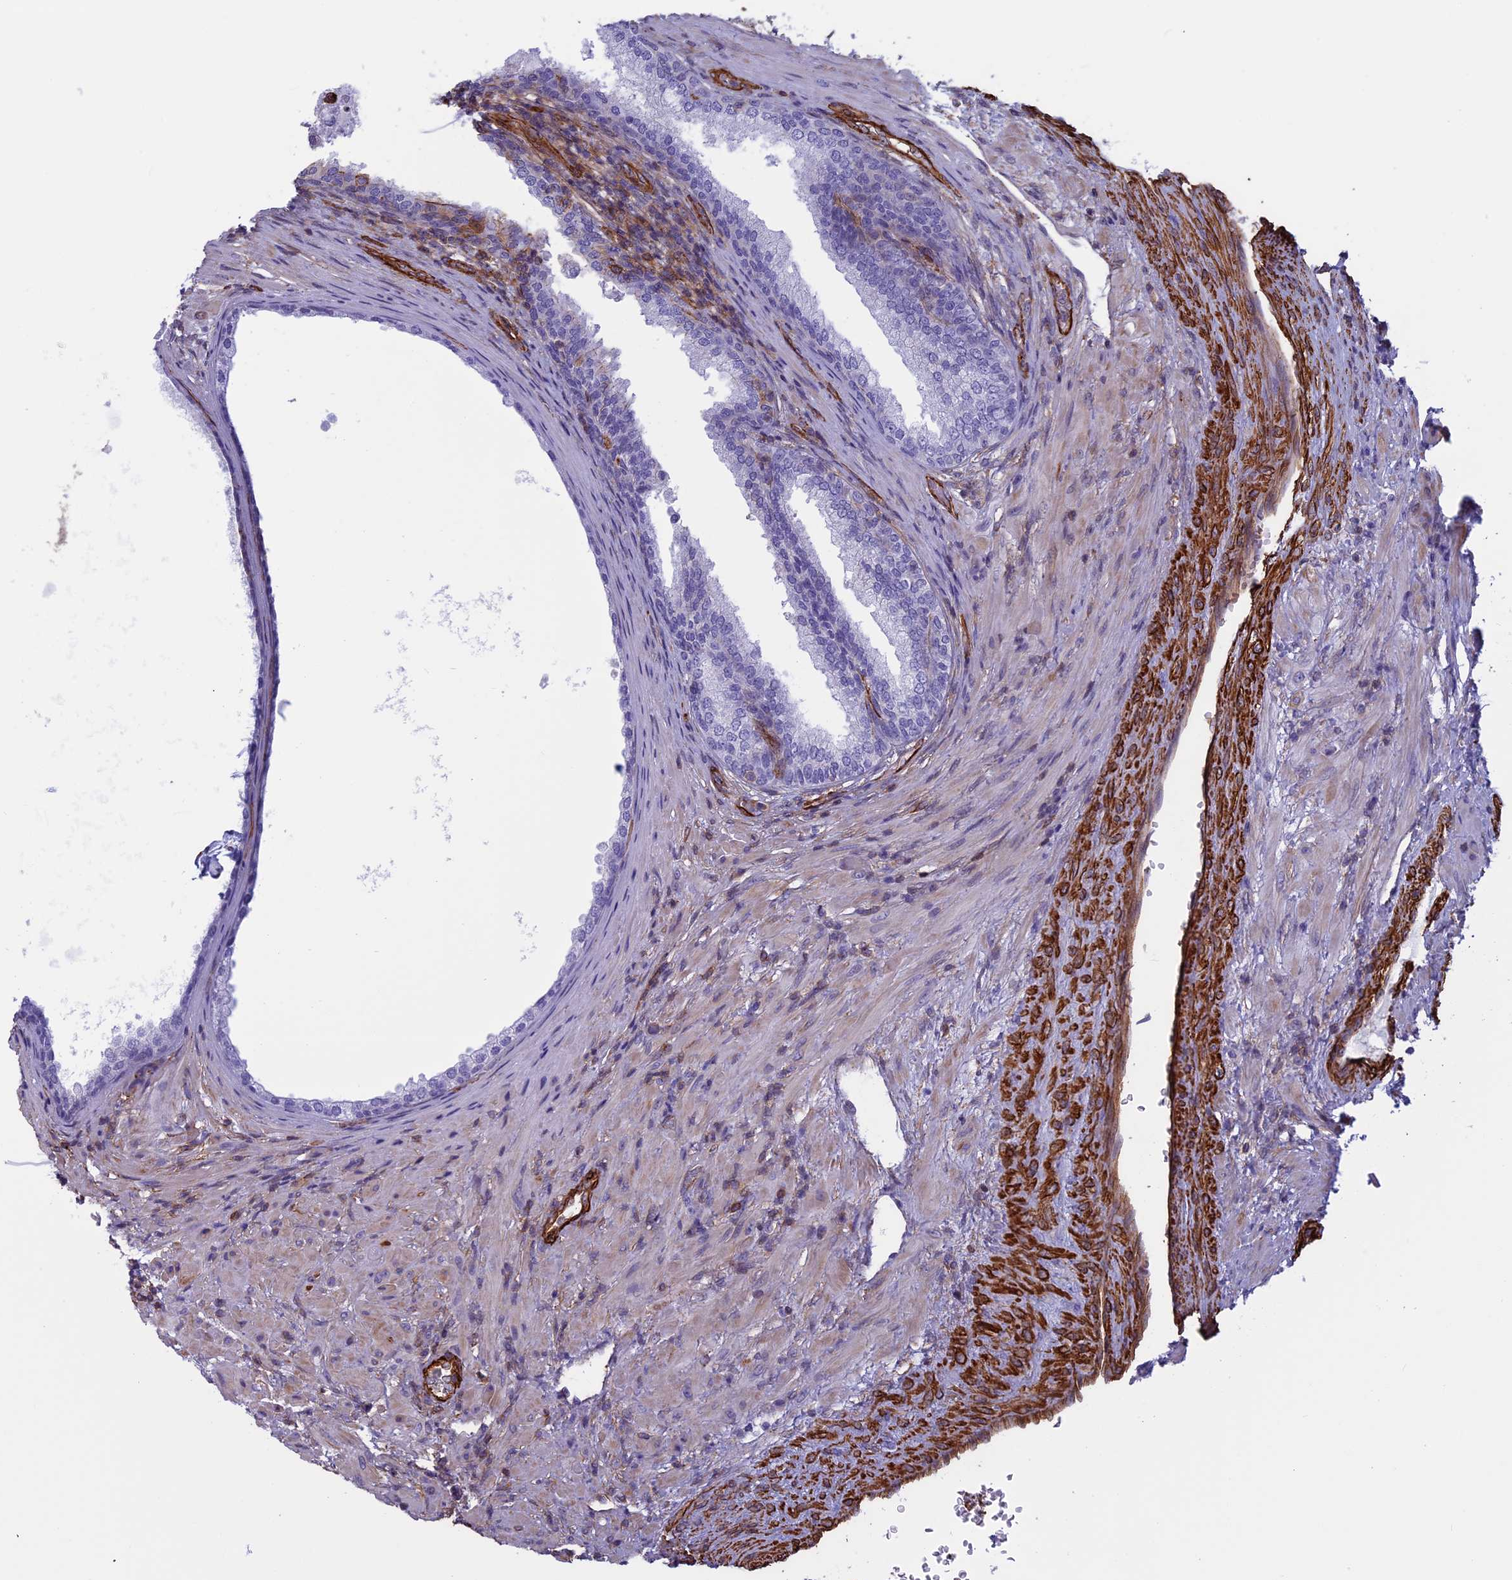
{"staining": {"intensity": "negative", "quantity": "none", "location": "none"}, "tissue": "prostate", "cell_type": "Glandular cells", "image_type": "normal", "snomed": [{"axis": "morphology", "description": "Normal tissue, NOS"}, {"axis": "topography", "description": "Prostate"}], "caption": "The IHC photomicrograph has no significant positivity in glandular cells of prostate. Brightfield microscopy of immunohistochemistry (IHC) stained with DAB (3,3'-diaminobenzidine) (brown) and hematoxylin (blue), captured at high magnification.", "gene": "ANGPTL2", "patient": {"sex": "male", "age": 76}}